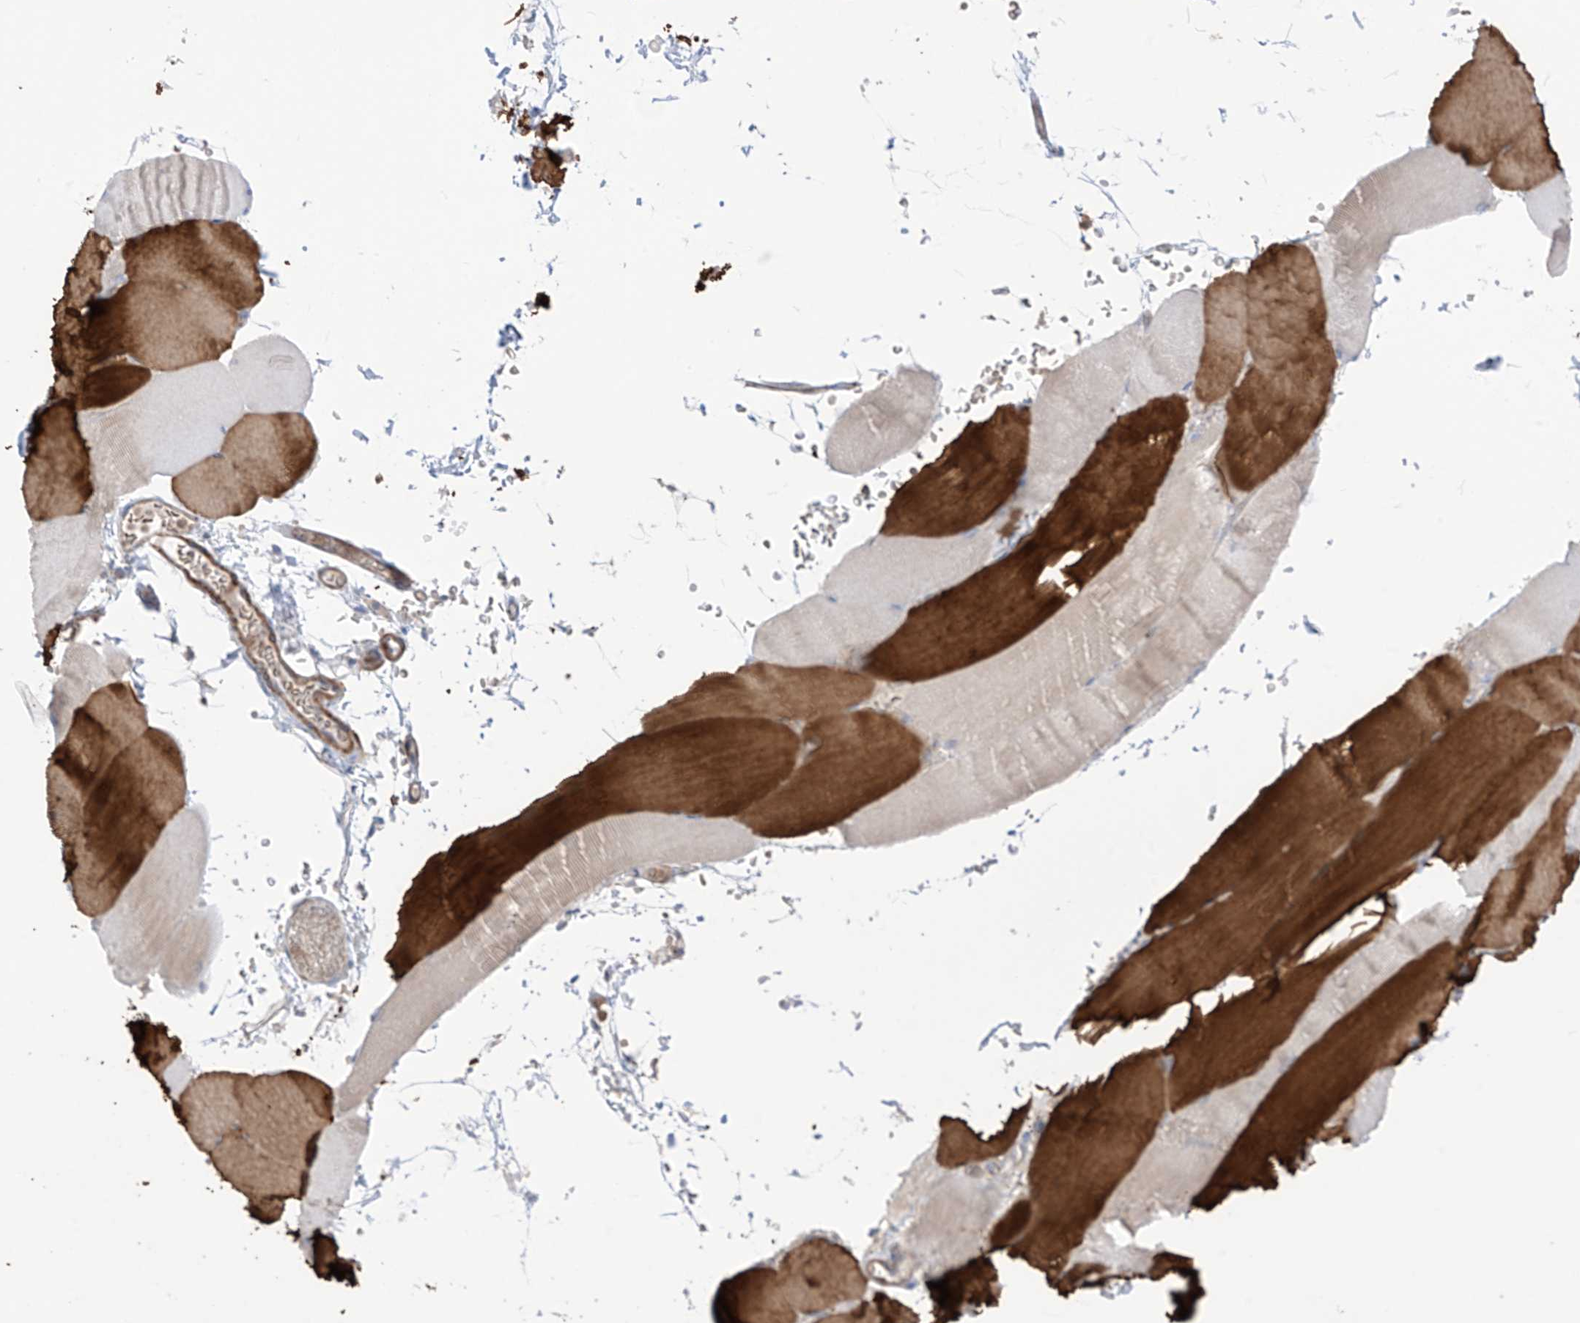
{"staining": {"intensity": "strong", "quantity": "25%-75%", "location": "cytoplasmic/membranous"}, "tissue": "skeletal muscle", "cell_type": "Myocytes", "image_type": "normal", "snomed": [{"axis": "morphology", "description": "Normal tissue, NOS"}, {"axis": "topography", "description": "Skeletal muscle"}, {"axis": "topography", "description": "Parathyroid gland"}], "caption": "Strong cytoplasmic/membranous positivity for a protein is appreciated in approximately 25%-75% of myocytes of benign skeletal muscle using immunohistochemistry (IHC).", "gene": "TRMU", "patient": {"sex": "female", "age": 37}}